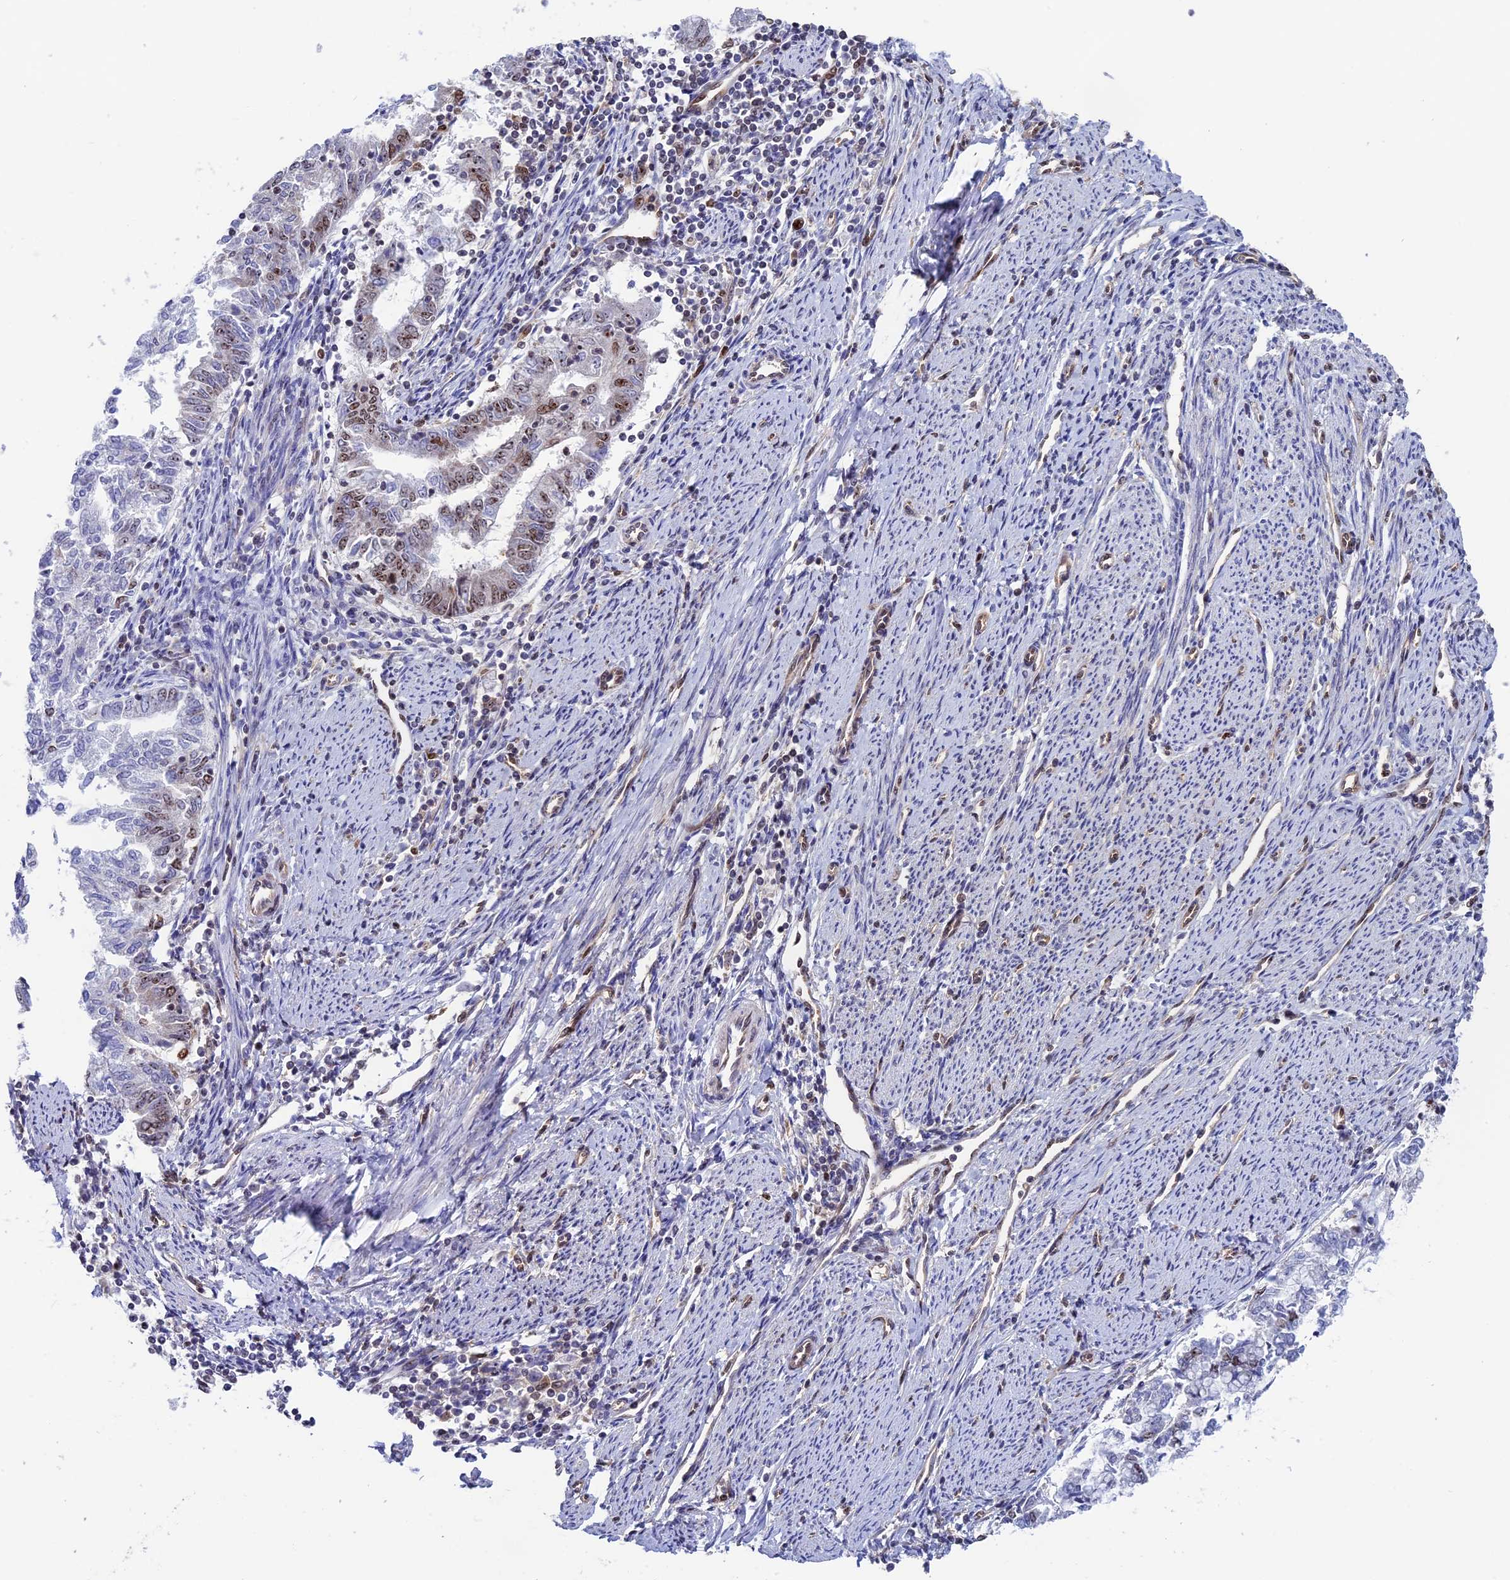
{"staining": {"intensity": "moderate", "quantity": "<25%", "location": "nuclear"}, "tissue": "endometrial cancer", "cell_type": "Tumor cells", "image_type": "cancer", "snomed": [{"axis": "morphology", "description": "Adenocarcinoma, NOS"}, {"axis": "topography", "description": "Endometrium"}], "caption": "Immunohistochemistry of human endometrial adenocarcinoma demonstrates low levels of moderate nuclear expression in approximately <25% of tumor cells.", "gene": "CCDC86", "patient": {"sex": "female", "age": 79}}